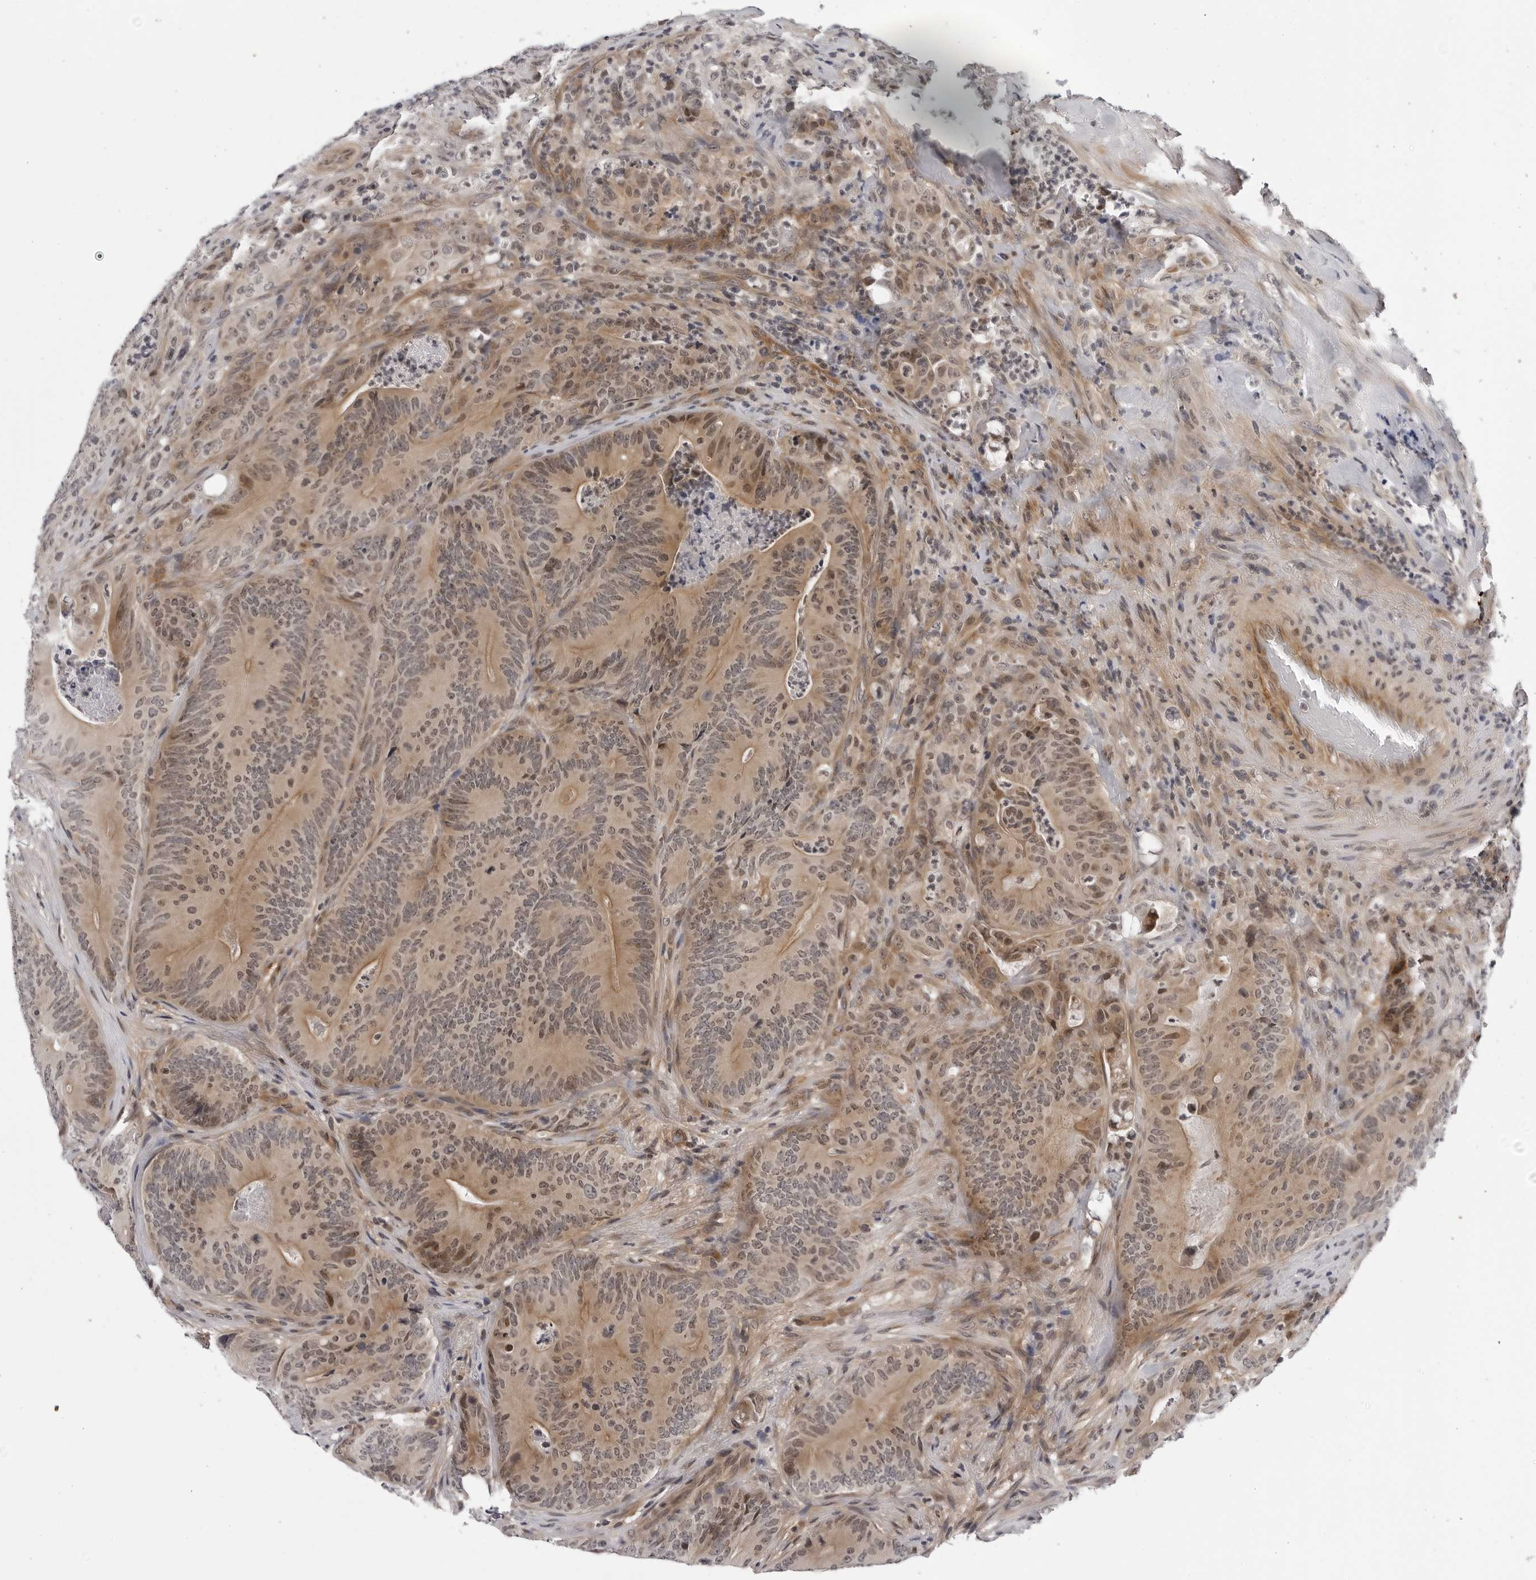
{"staining": {"intensity": "moderate", "quantity": ">75%", "location": "cytoplasmic/membranous,nuclear"}, "tissue": "colorectal cancer", "cell_type": "Tumor cells", "image_type": "cancer", "snomed": [{"axis": "morphology", "description": "Normal tissue, NOS"}, {"axis": "topography", "description": "Colon"}], "caption": "Protein expression analysis of colorectal cancer reveals moderate cytoplasmic/membranous and nuclear staining in approximately >75% of tumor cells. (IHC, brightfield microscopy, high magnification).", "gene": "KIAA1614", "patient": {"sex": "female", "age": 82}}